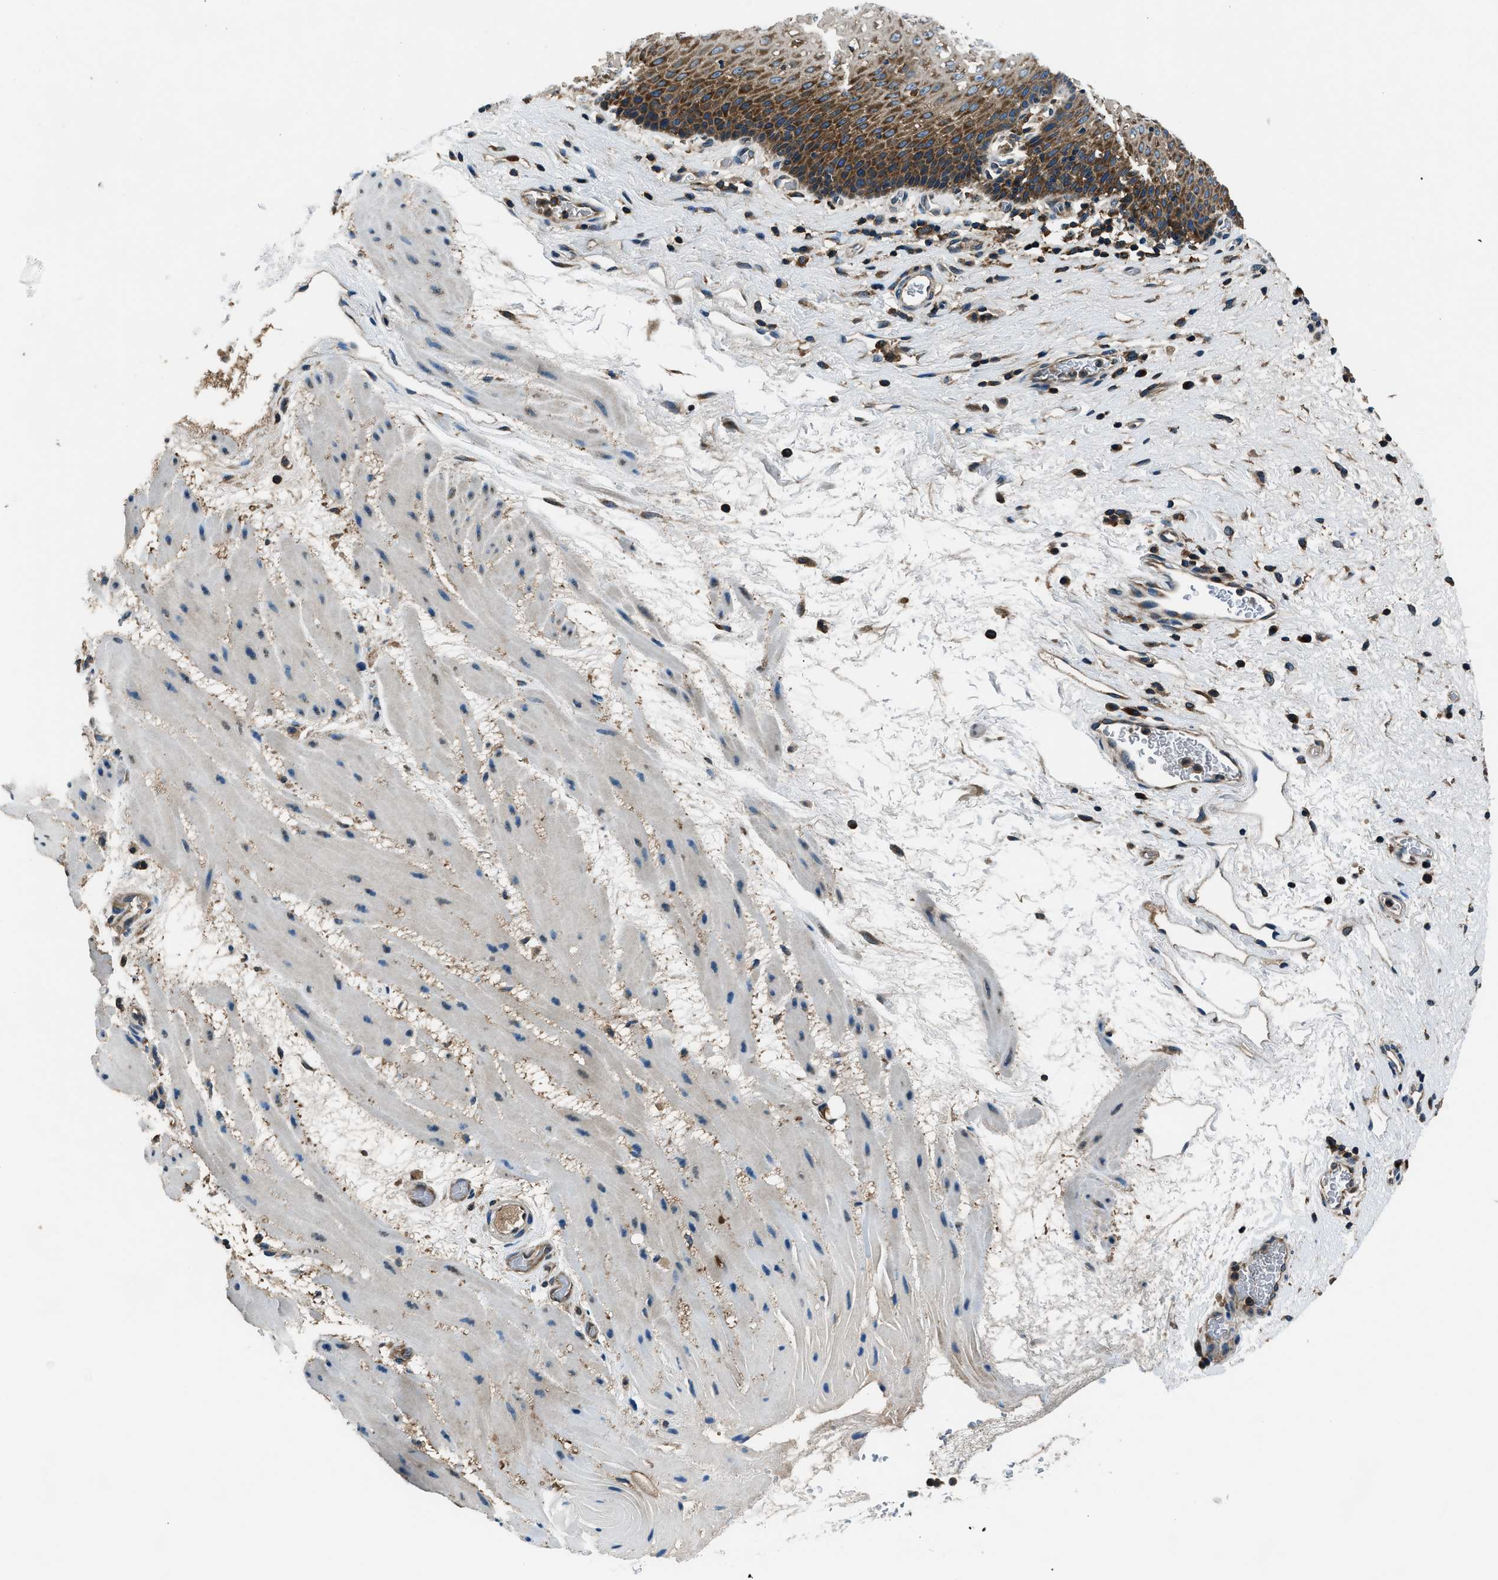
{"staining": {"intensity": "strong", "quantity": "25%-75%", "location": "cytoplasmic/membranous"}, "tissue": "esophagus", "cell_type": "Squamous epithelial cells", "image_type": "normal", "snomed": [{"axis": "morphology", "description": "Normal tissue, NOS"}, {"axis": "topography", "description": "Esophagus"}], "caption": "Squamous epithelial cells exhibit high levels of strong cytoplasmic/membranous staining in about 25%-75% of cells in normal esophagus. (DAB (3,3'-diaminobenzidine) IHC, brown staining for protein, blue staining for nuclei).", "gene": "ARFGAP2", "patient": {"sex": "male", "age": 48}}